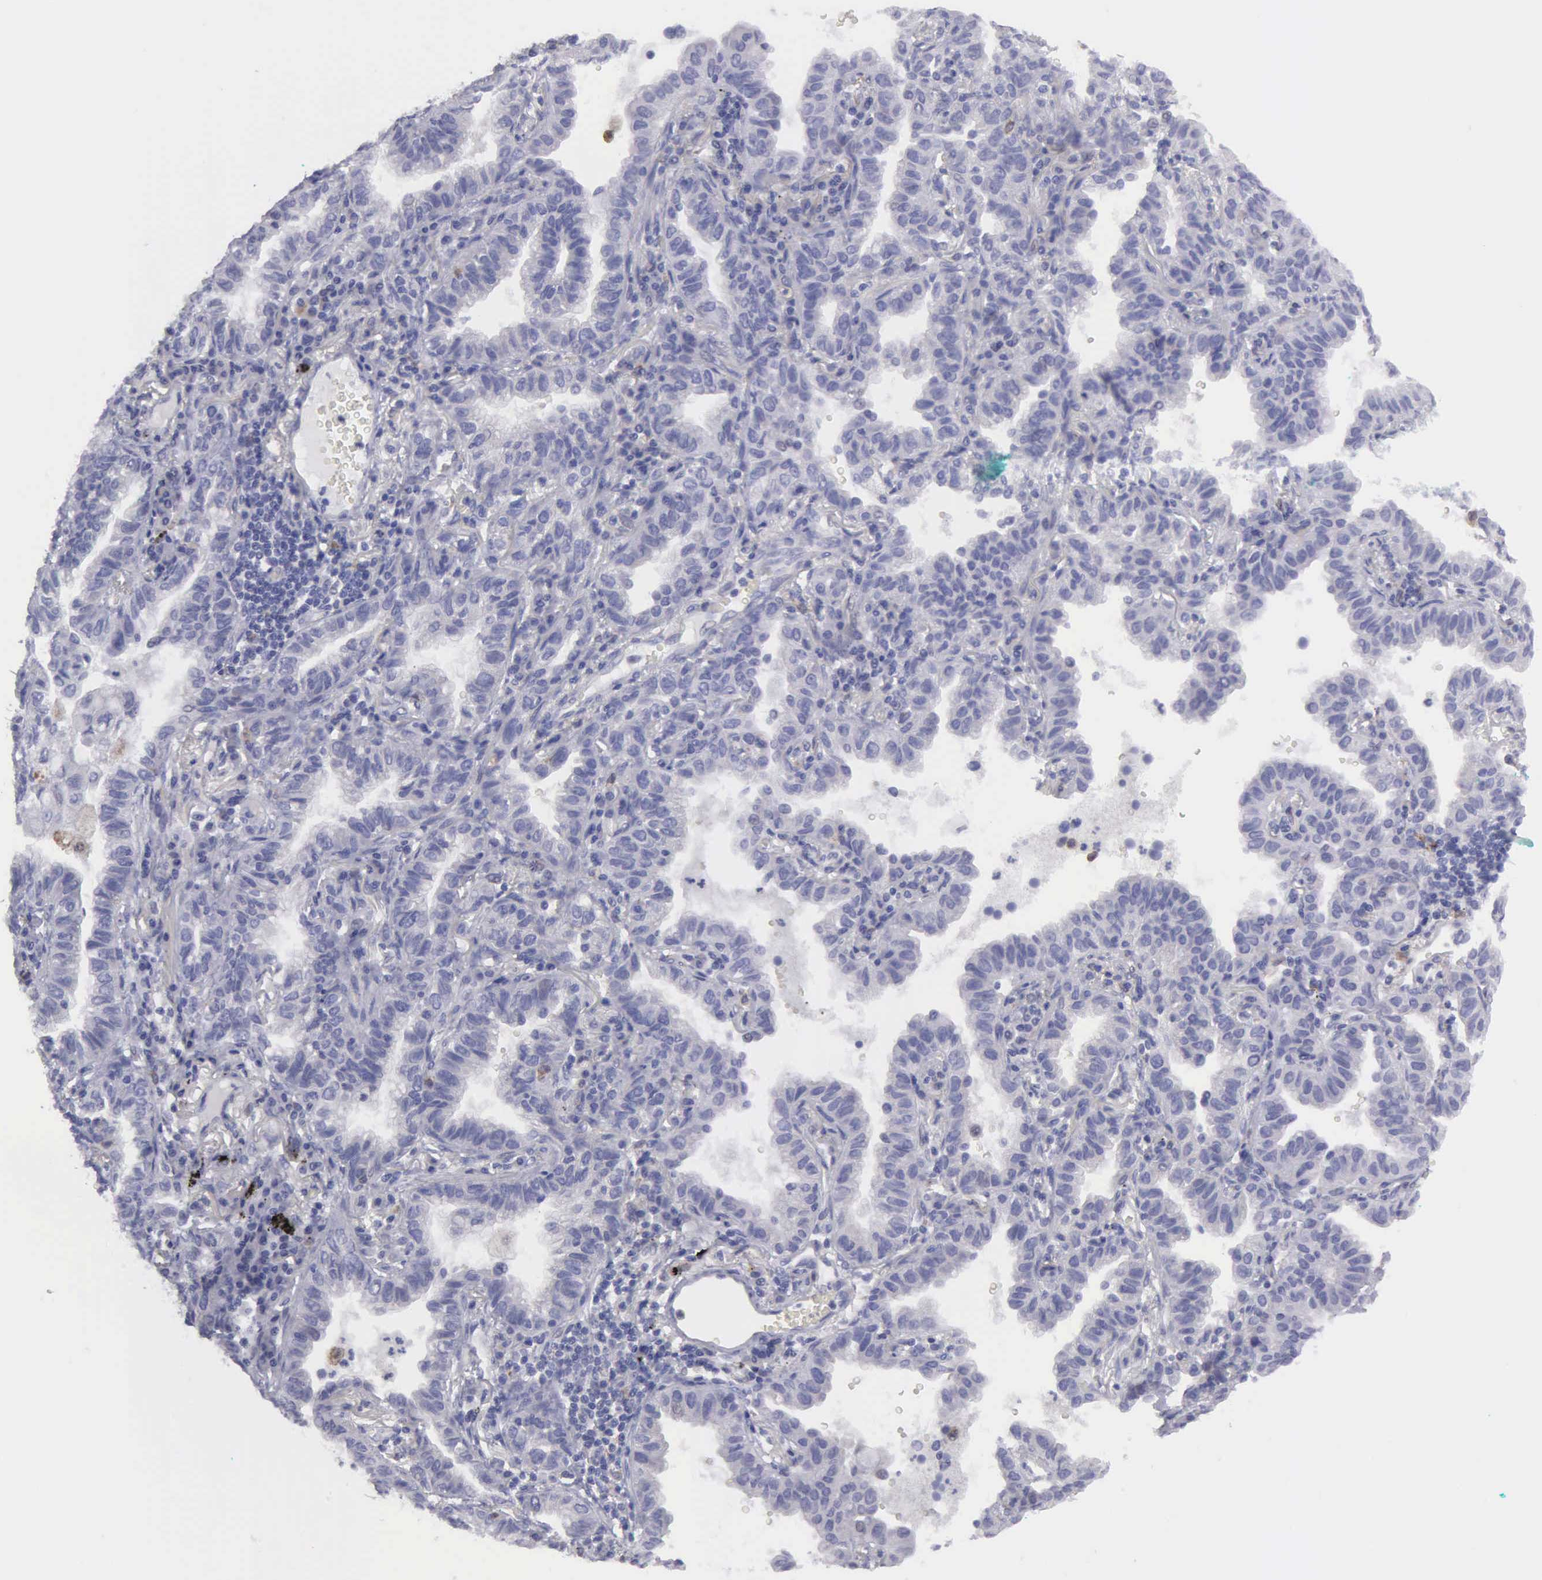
{"staining": {"intensity": "negative", "quantity": "none", "location": "none"}, "tissue": "lung cancer", "cell_type": "Tumor cells", "image_type": "cancer", "snomed": [{"axis": "morphology", "description": "Adenocarcinoma, NOS"}, {"axis": "topography", "description": "Lung"}], "caption": "High power microscopy micrograph of an immunohistochemistry image of lung cancer, revealing no significant staining in tumor cells.", "gene": "TYRP1", "patient": {"sex": "female", "age": 50}}